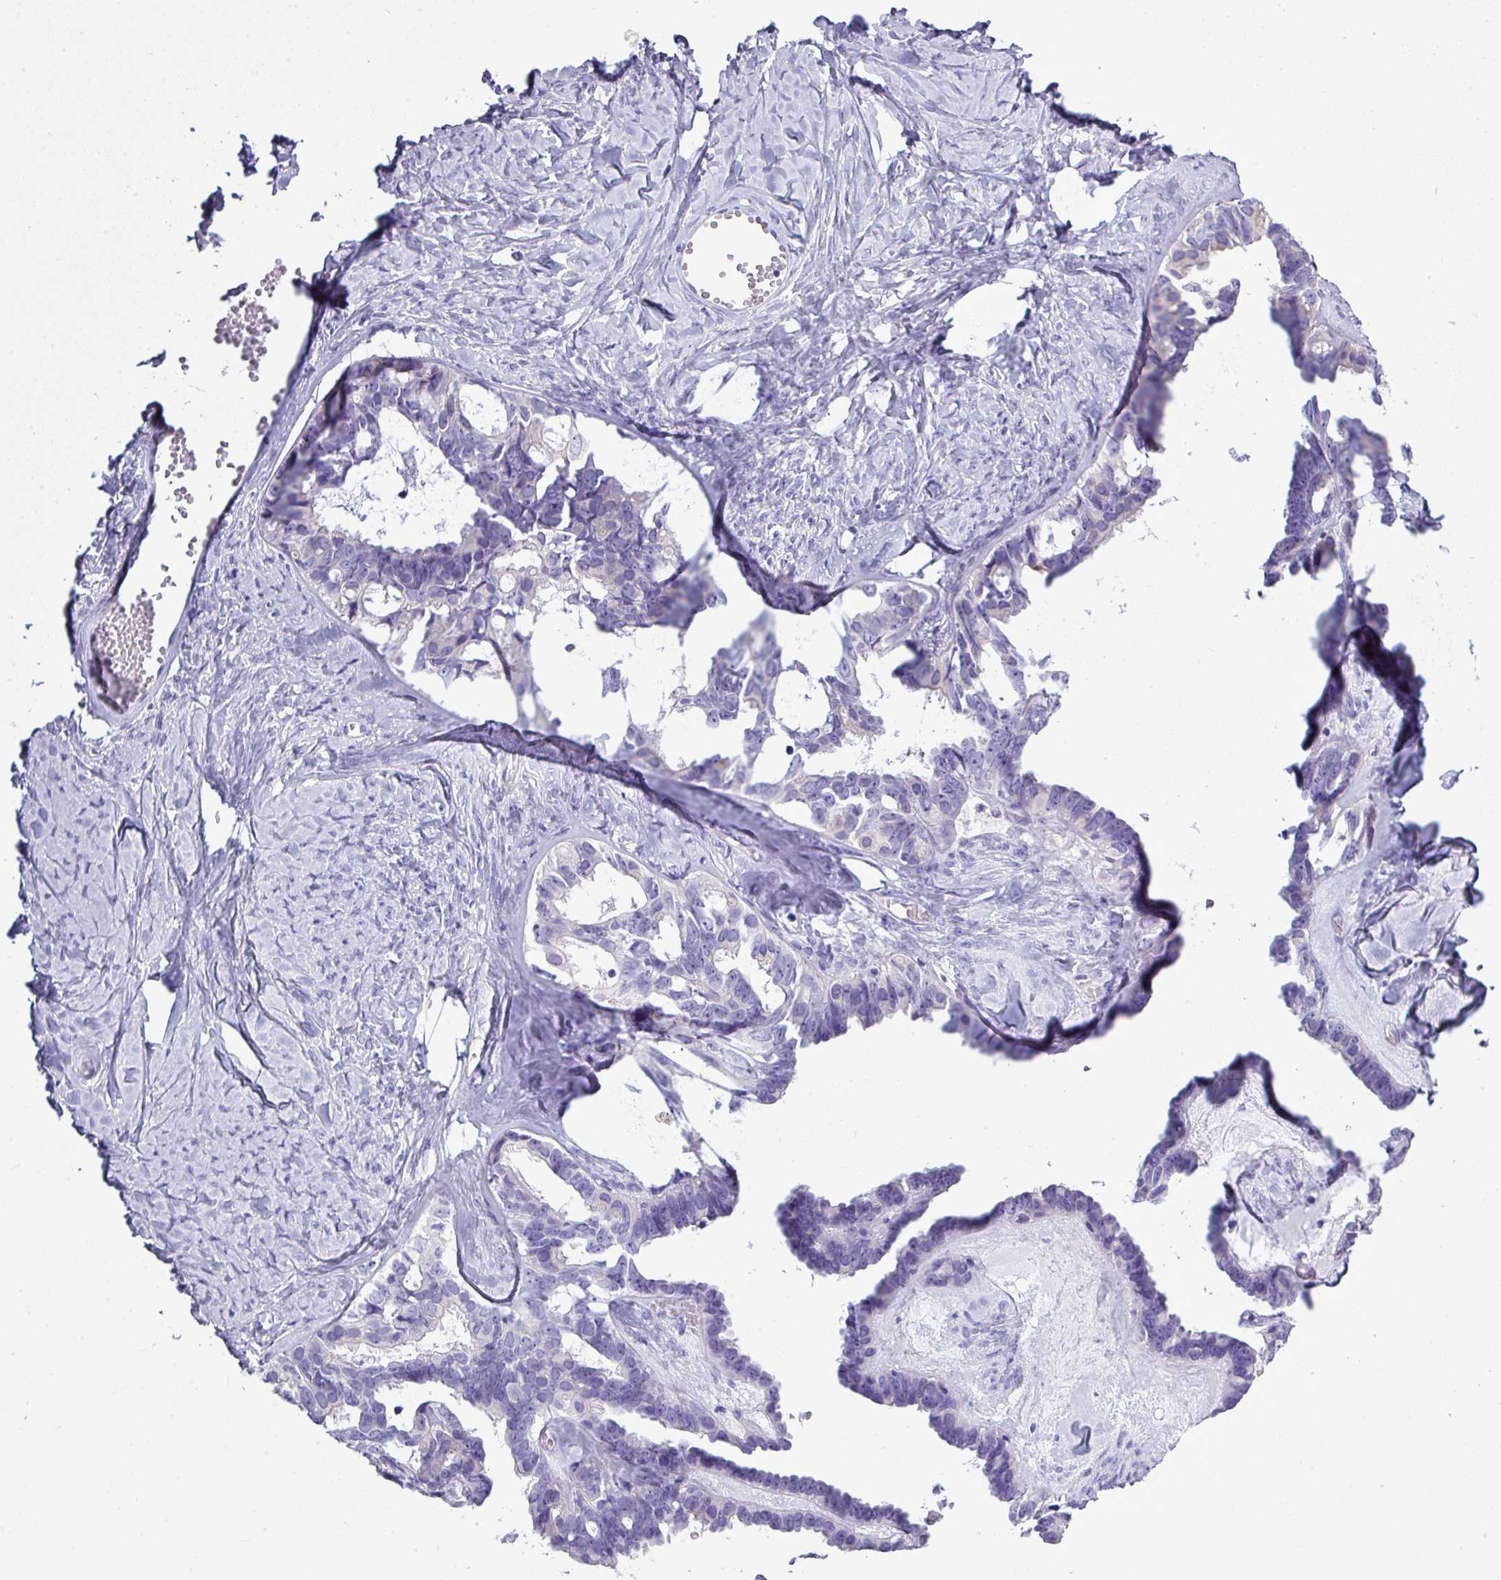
{"staining": {"intensity": "negative", "quantity": "none", "location": "none"}, "tissue": "ovarian cancer", "cell_type": "Tumor cells", "image_type": "cancer", "snomed": [{"axis": "morphology", "description": "Cystadenocarcinoma, serous, NOS"}, {"axis": "topography", "description": "Ovary"}], "caption": "This is a micrograph of immunohistochemistry staining of serous cystadenocarcinoma (ovarian), which shows no expression in tumor cells.", "gene": "STAT5A", "patient": {"sex": "female", "age": 69}}